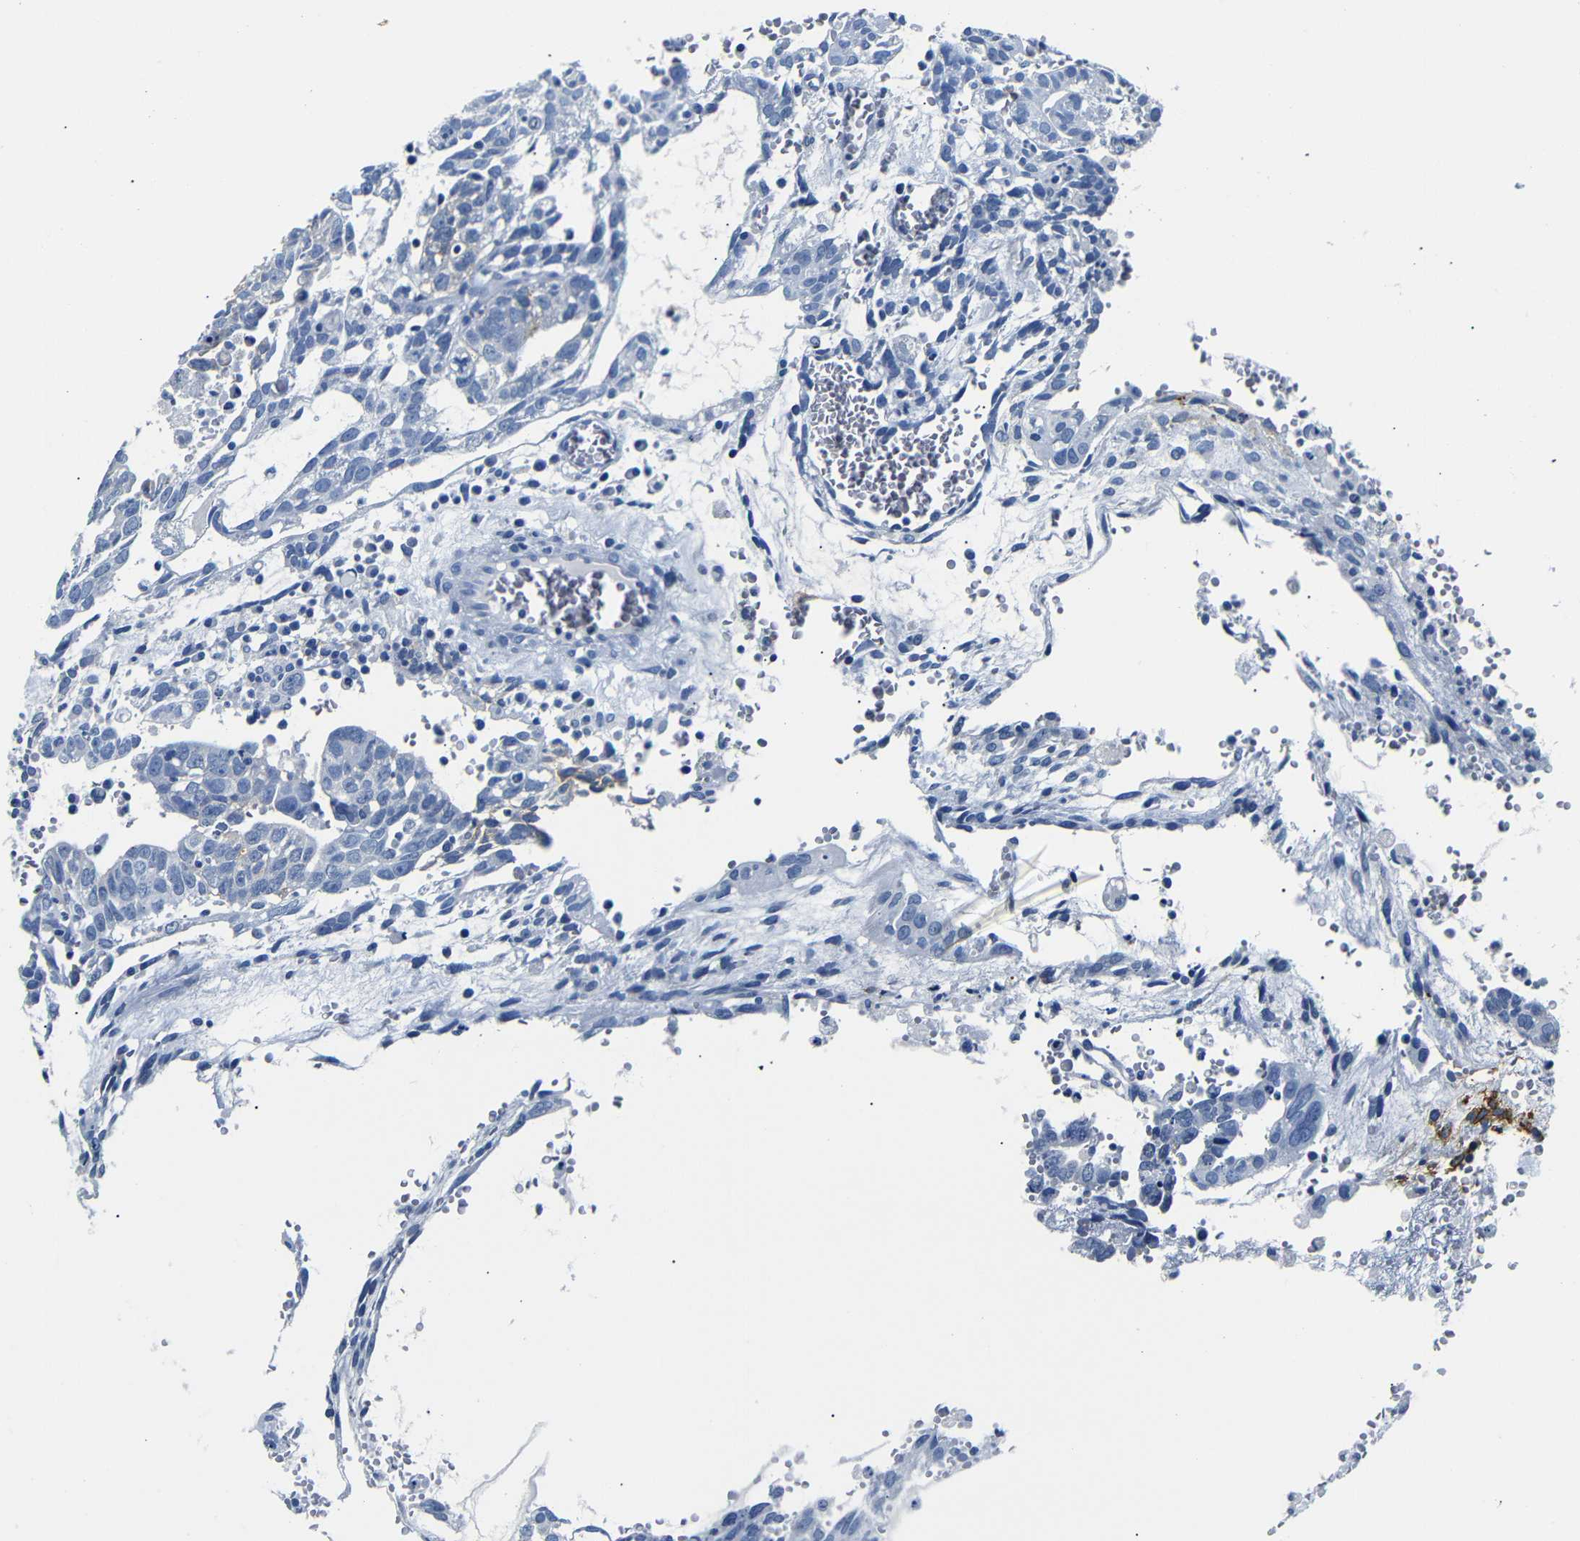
{"staining": {"intensity": "negative", "quantity": "none", "location": "none"}, "tissue": "testis cancer", "cell_type": "Tumor cells", "image_type": "cancer", "snomed": [{"axis": "morphology", "description": "Seminoma, NOS"}, {"axis": "morphology", "description": "Carcinoma, Embryonal, NOS"}, {"axis": "topography", "description": "Testis"}], "caption": "Immunohistochemistry (IHC) image of neoplastic tissue: human testis cancer stained with DAB (3,3'-diaminobenzidine) exhibits no significant protein expression in tumor cells. (DAB (3,3'-diaminobenzidine) immunohistochemistry visualized using brightfield microscopy, high magnification).", "gene": "GAP43", "patient": {"sex": "male", "age": 52}}